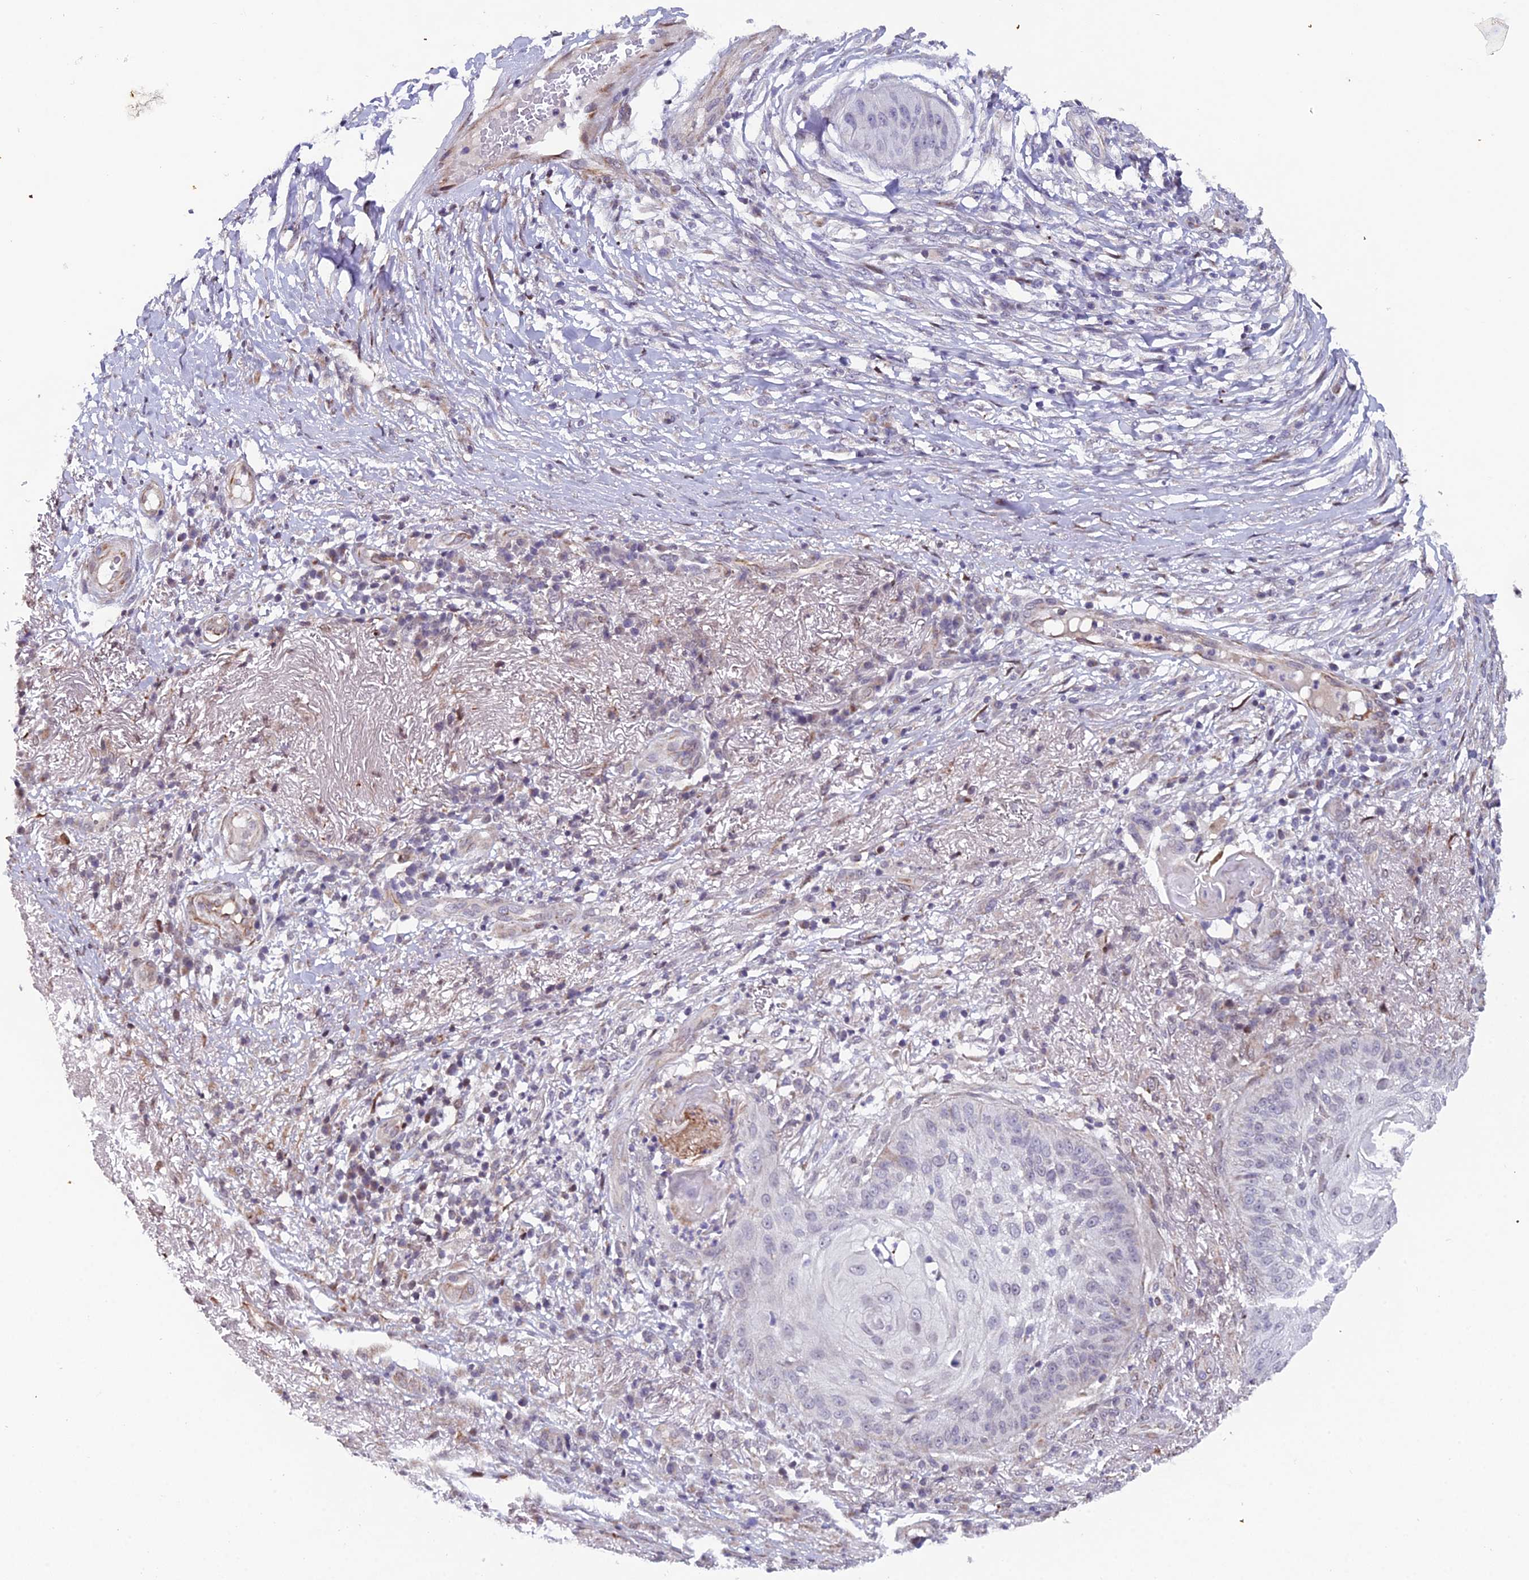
{"staining": {"intensity": "negative", "quantity": "none", "location": "none"}, "tissue": "skin cancer", "cell_type": "Tumor cells", "image_type": "cancer", "snomed": [{"axis": "morphology", "description": "Squamous cell carcinoma, NOS"}, {"axis": "topography", "description": "Skin"}], "caption": "A high-resolution photomicrograph shows immunohistochemistry staining of skin cancer, which shows no significant expression in tumor cells.", "gene": "XKR9", "patient": {"sex": "male", "age": 70}}